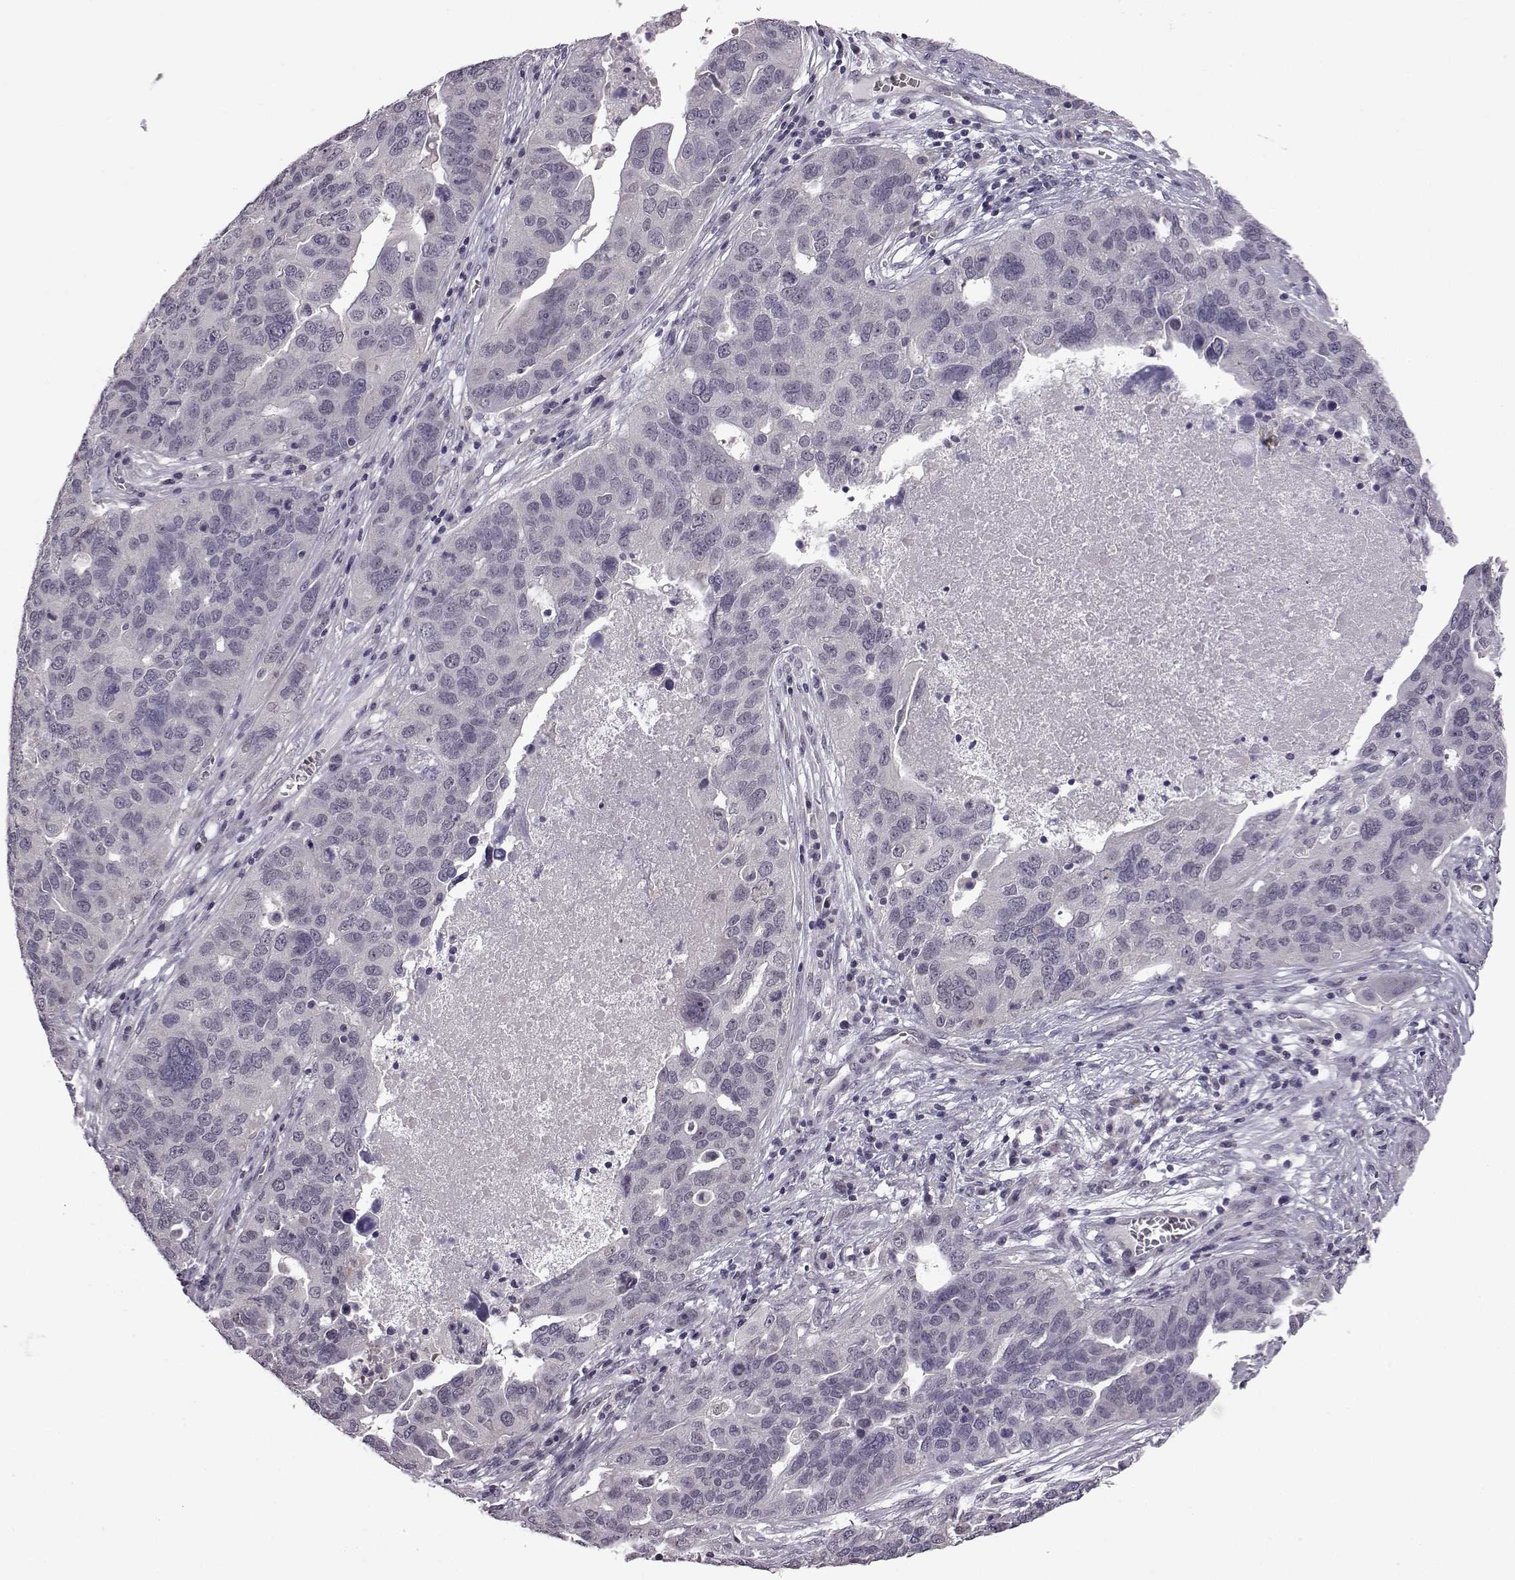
{"staining": {"intensity": "negative", "quantity": "none", "location": "none"}, "tissue": "ovarian cancer", "cell_type": "Tumor cells", "image_type": "cancer", "snomed": [{"axis": "morphology", "description": "Carcinoma, endometroid"}, {"axis": "topography", "description": "Soft tissue"}, {"axis": "topography", "description": "Ovary"}], "caption": "Tumor cells are negative for brown protein staining in ovarian cancer (endometroid carcinoma).", "gene": "C10orf62", "patient": {"sex": "female", "age": 52}}